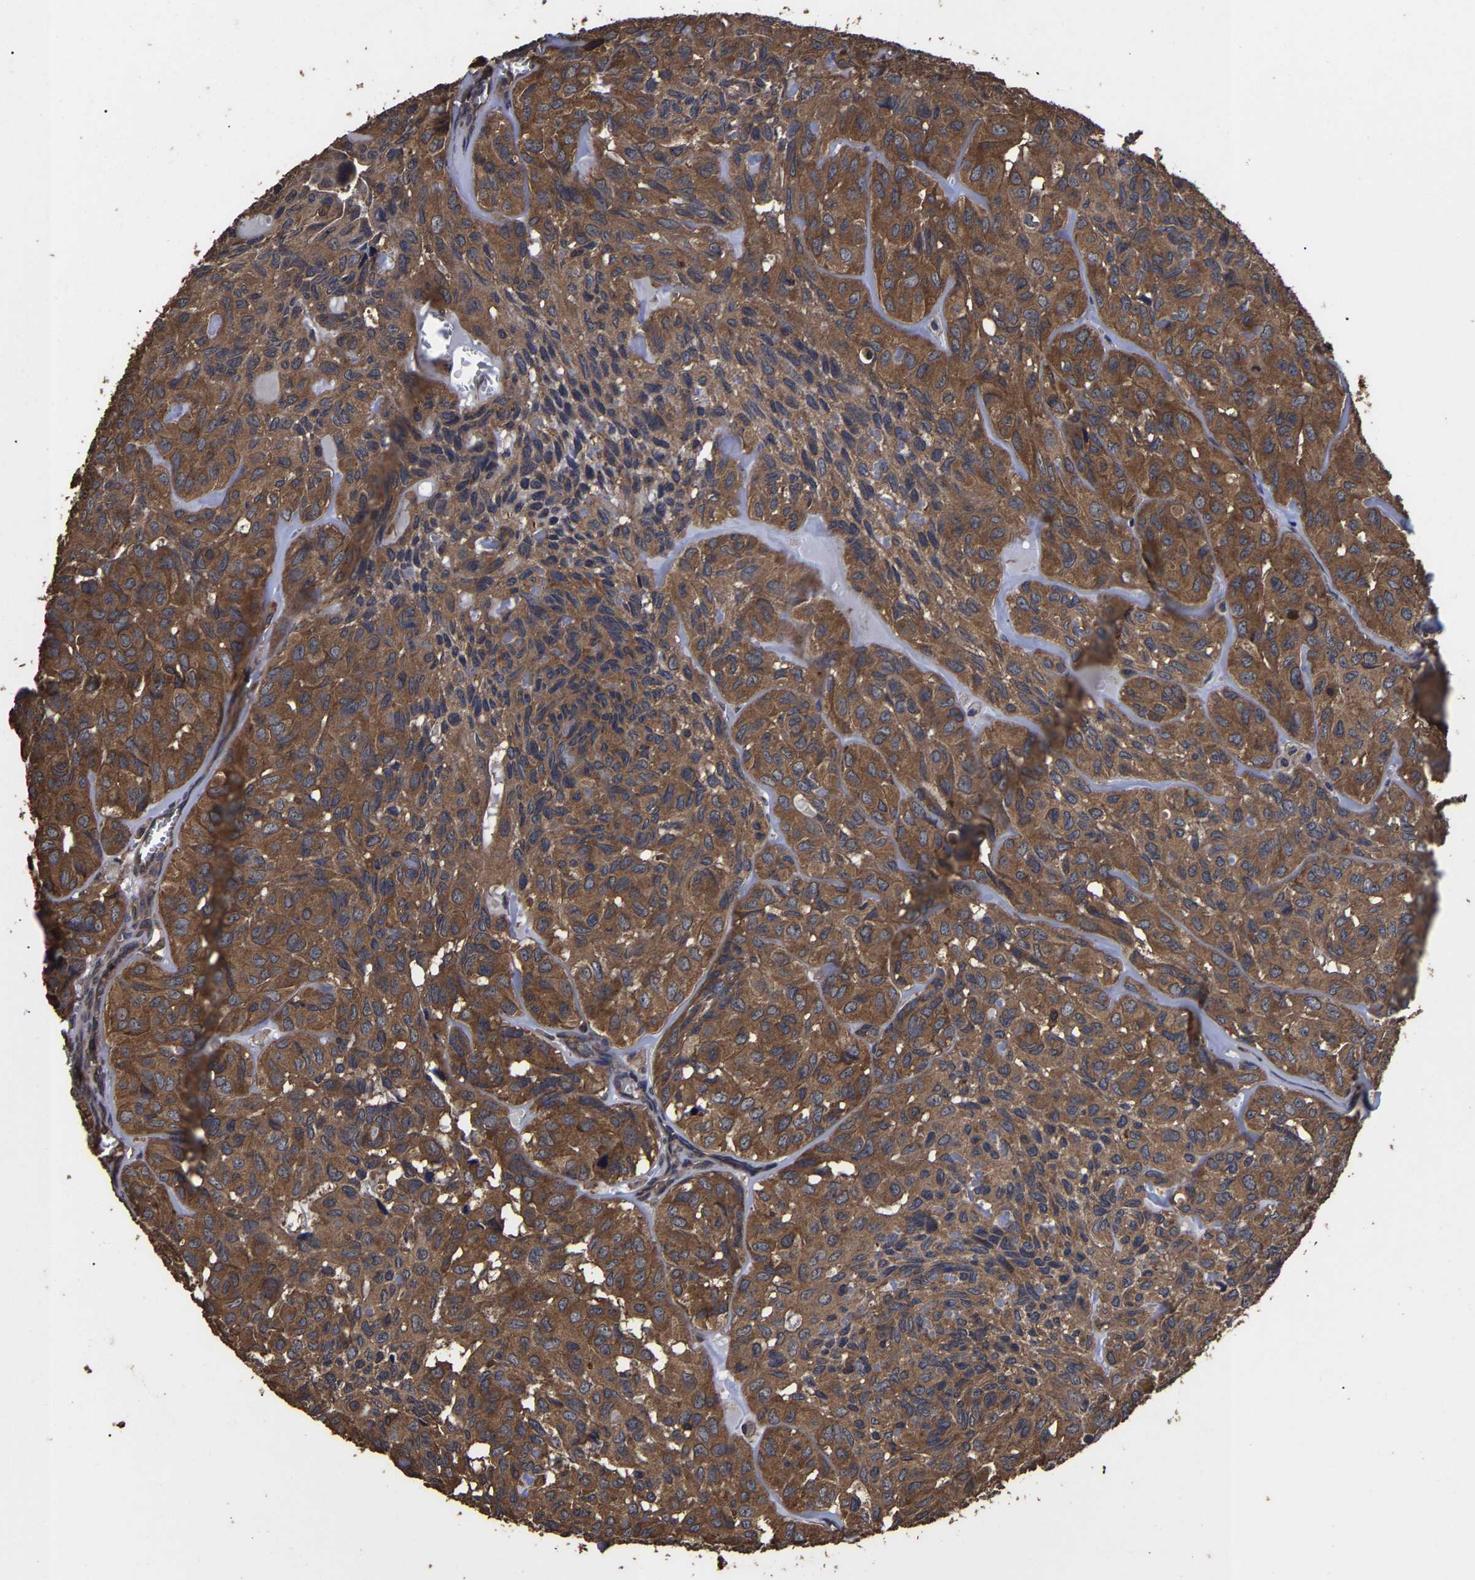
{"staining": {"intensity": "moderate", "quantity": ">75%", "location": "cytoplasmic/membranous"}, "tissue": "head and neck cancer", "cell_type": "Tumor cells", "image_type": "cancer", "snomed": [{"axis": "morphology", "description": "Adenocarcinoma, NOS"}, {"axis": "topography", "description": "Salivary gland, NOS"}, {"axis": "topography", "description": "Head-Neck"}], "caption": "Protein staining of head and neck cancer (adenocarcinoma) tissue shows moderate cytoplasmic/membranous positivity in approximately >75% of tumor cells.", "gene": "ITCH", "patient": {"sex": "female", "age": 76}}